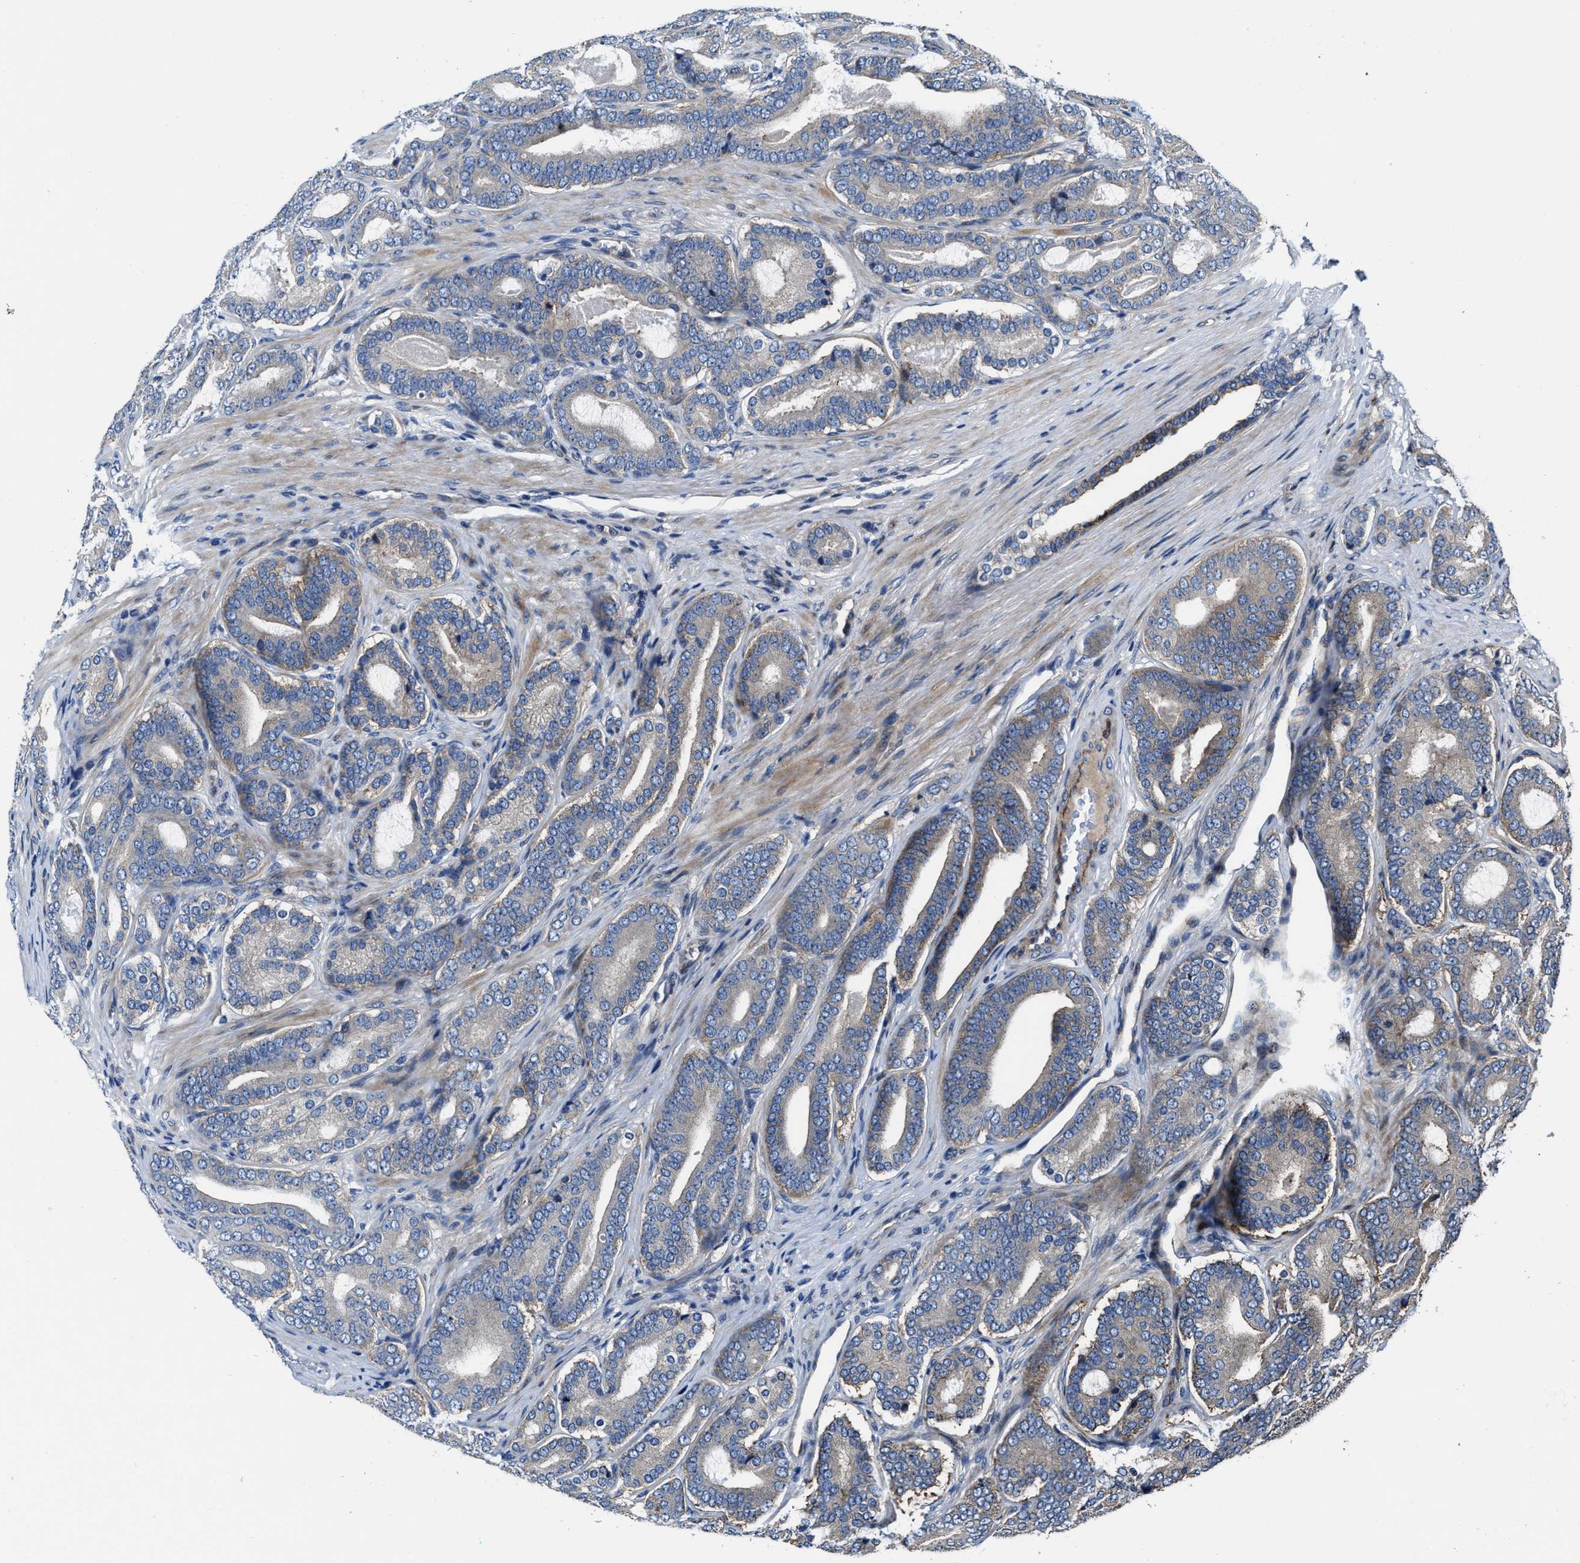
{"staining": {"intensity": "negative", "quantity": "none", "location": "none"}, "tissue": "prostate cancer", "cell_type": "Tumor cells", "image_type": "cancer", "snomed": [{"axis": "morphology", "description": "Adenocarcinoma, High grade"}, {"axis": "topography", "description": "Prostate"}], "caption": "An immunohistochemistry (IHC) image of prostate high-grade adenocarcinoma is shown. There is no staining in tumor cells of prostate high-grade adenocarcinoma.", "gene": "PTAR1", "patient": {"sex": "male", "age": 60}}